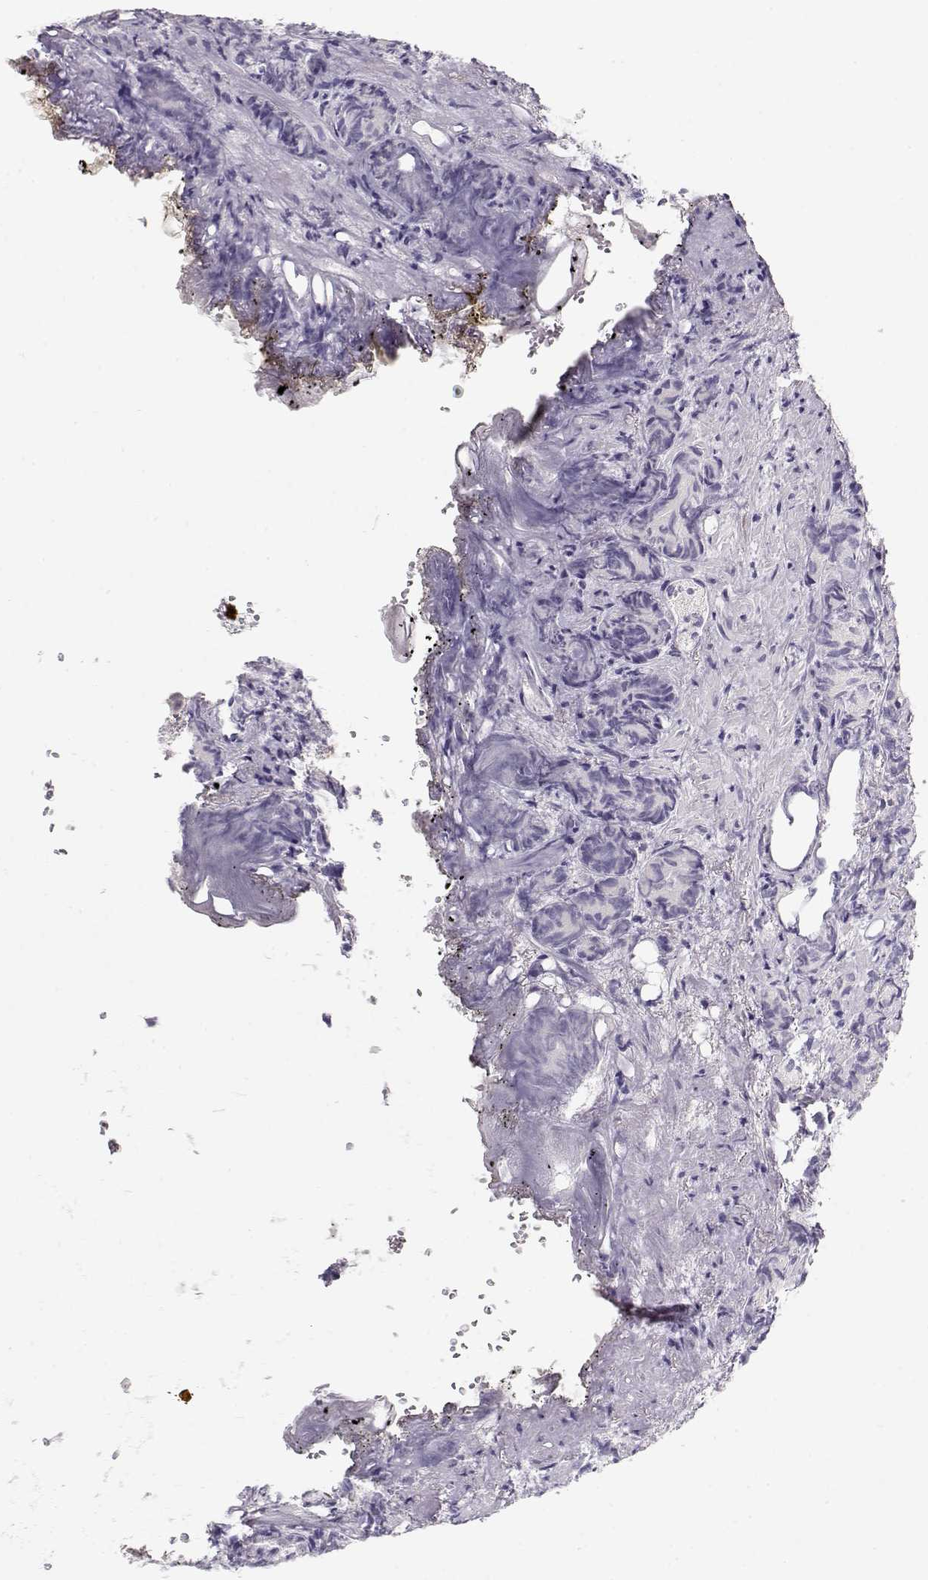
{"staining": {"intensity": "negative", "quantity": "none", "location": "none"}, "tissue": "prostate cancer", "cell_type": "Tumor cells", "image_type": "cancer", "snomed": [{"axis": "morphology", "description": "Adenocarcinoma, High grade"}, {"axis": "topography", "description": "Prostate"}], "caption": "IHC image of human prostate cancer (high-grade adenocarcinoma) stained for a protein (brown), which shows no staining in tumor cells. (DAB immunohistochemistry (IHC) with hematoxylin counter stain).", "gene": "IMPG1", "patient": {"sex": "male", "age": 84}}